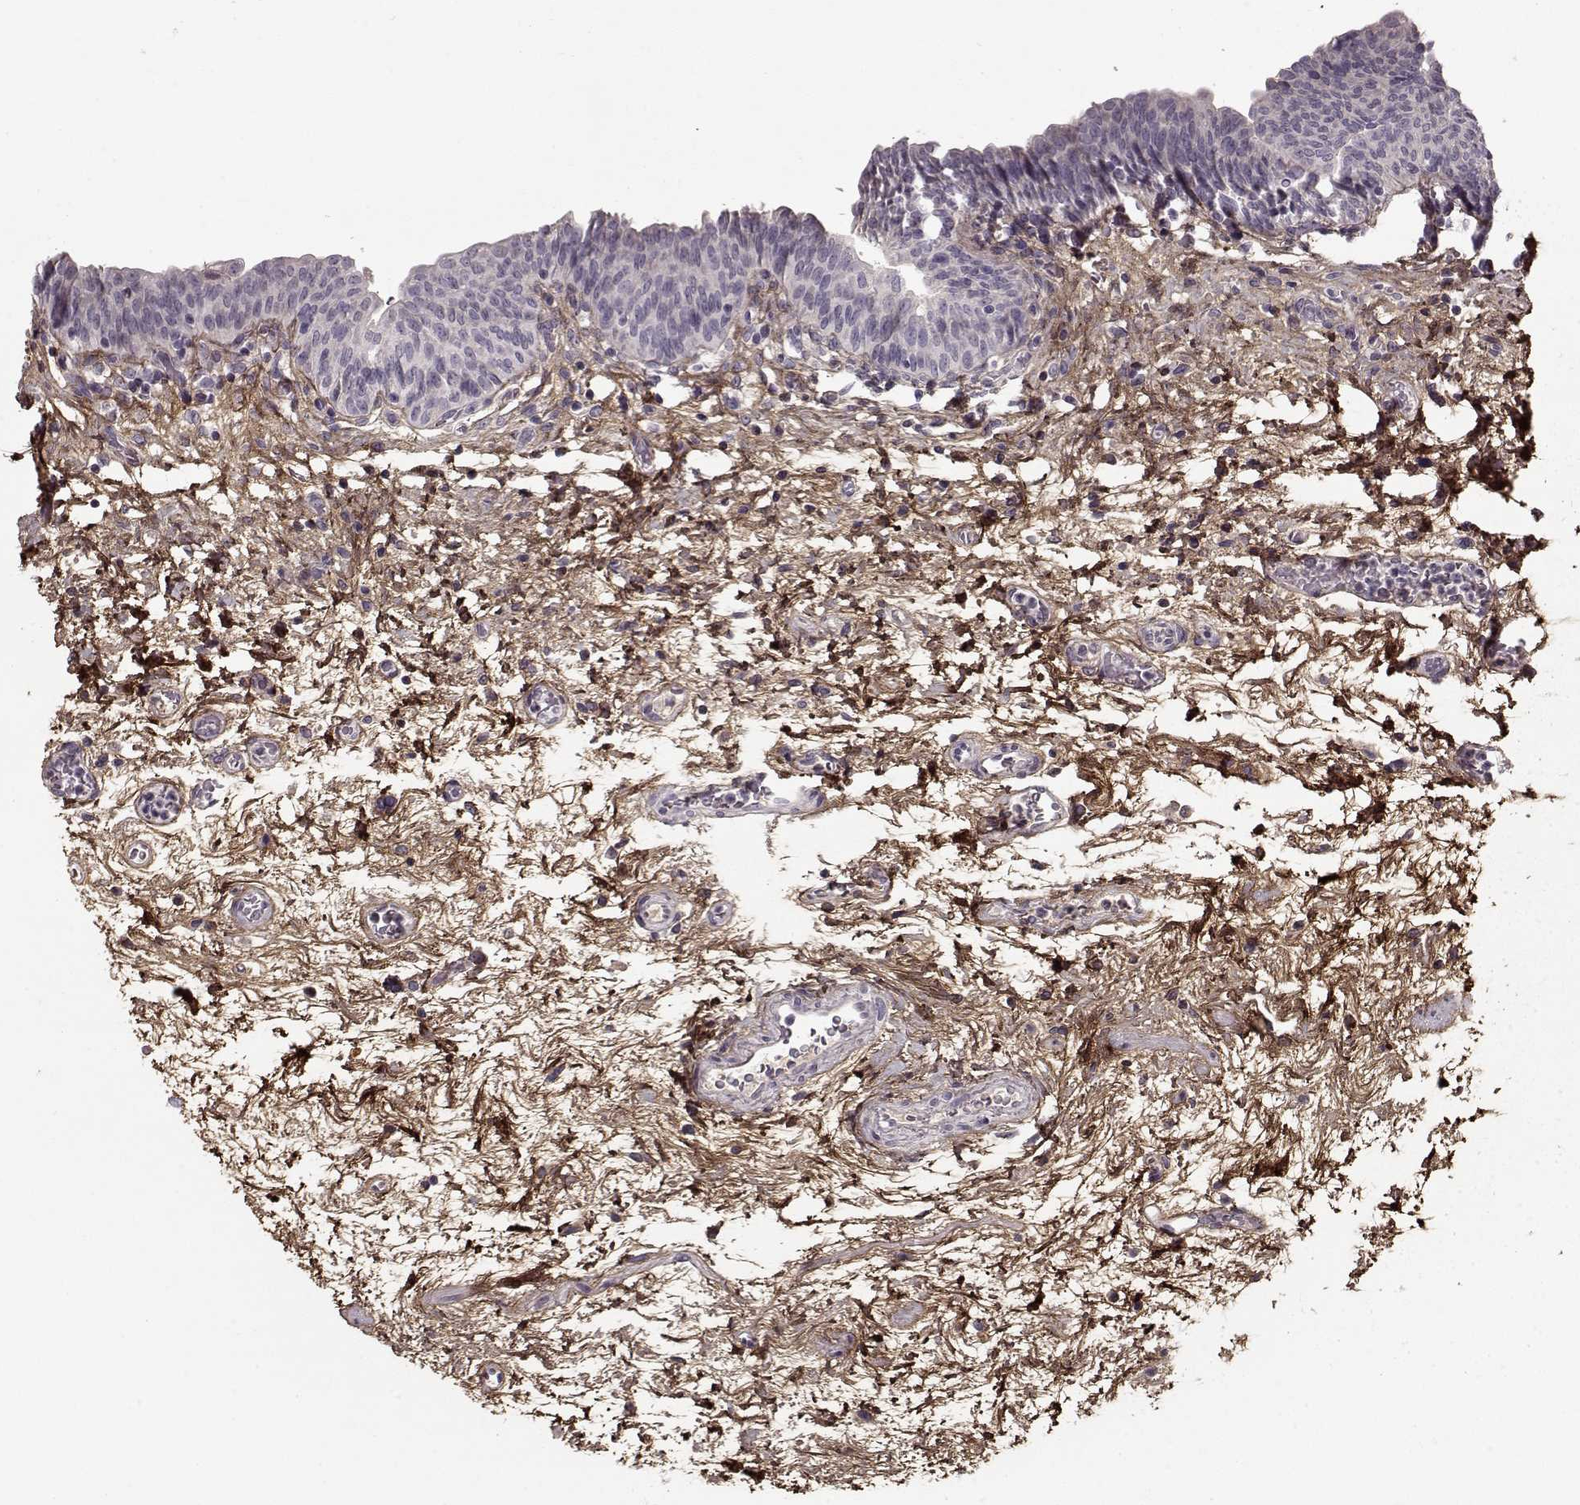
{"staining": {"intensity": "negative", "quantity": "none", "location": "none"}, "tissue": "urinary bladder", "cell_type": "Urothelial cells", "image_type": "normal", "snomed": [{"axis": "morphology", "description": "Normal tissue, NOS"}, {"axis": "topography", "description": "Urinary bladder"}], "caption": "DAB (3,3'-diaminobenzidine) immunohistochemical staining of normal urinary bladder displays no significant expression in urothelial cells.", "gene": "LUM", "patient": {"sex": "male", "age": 69}}